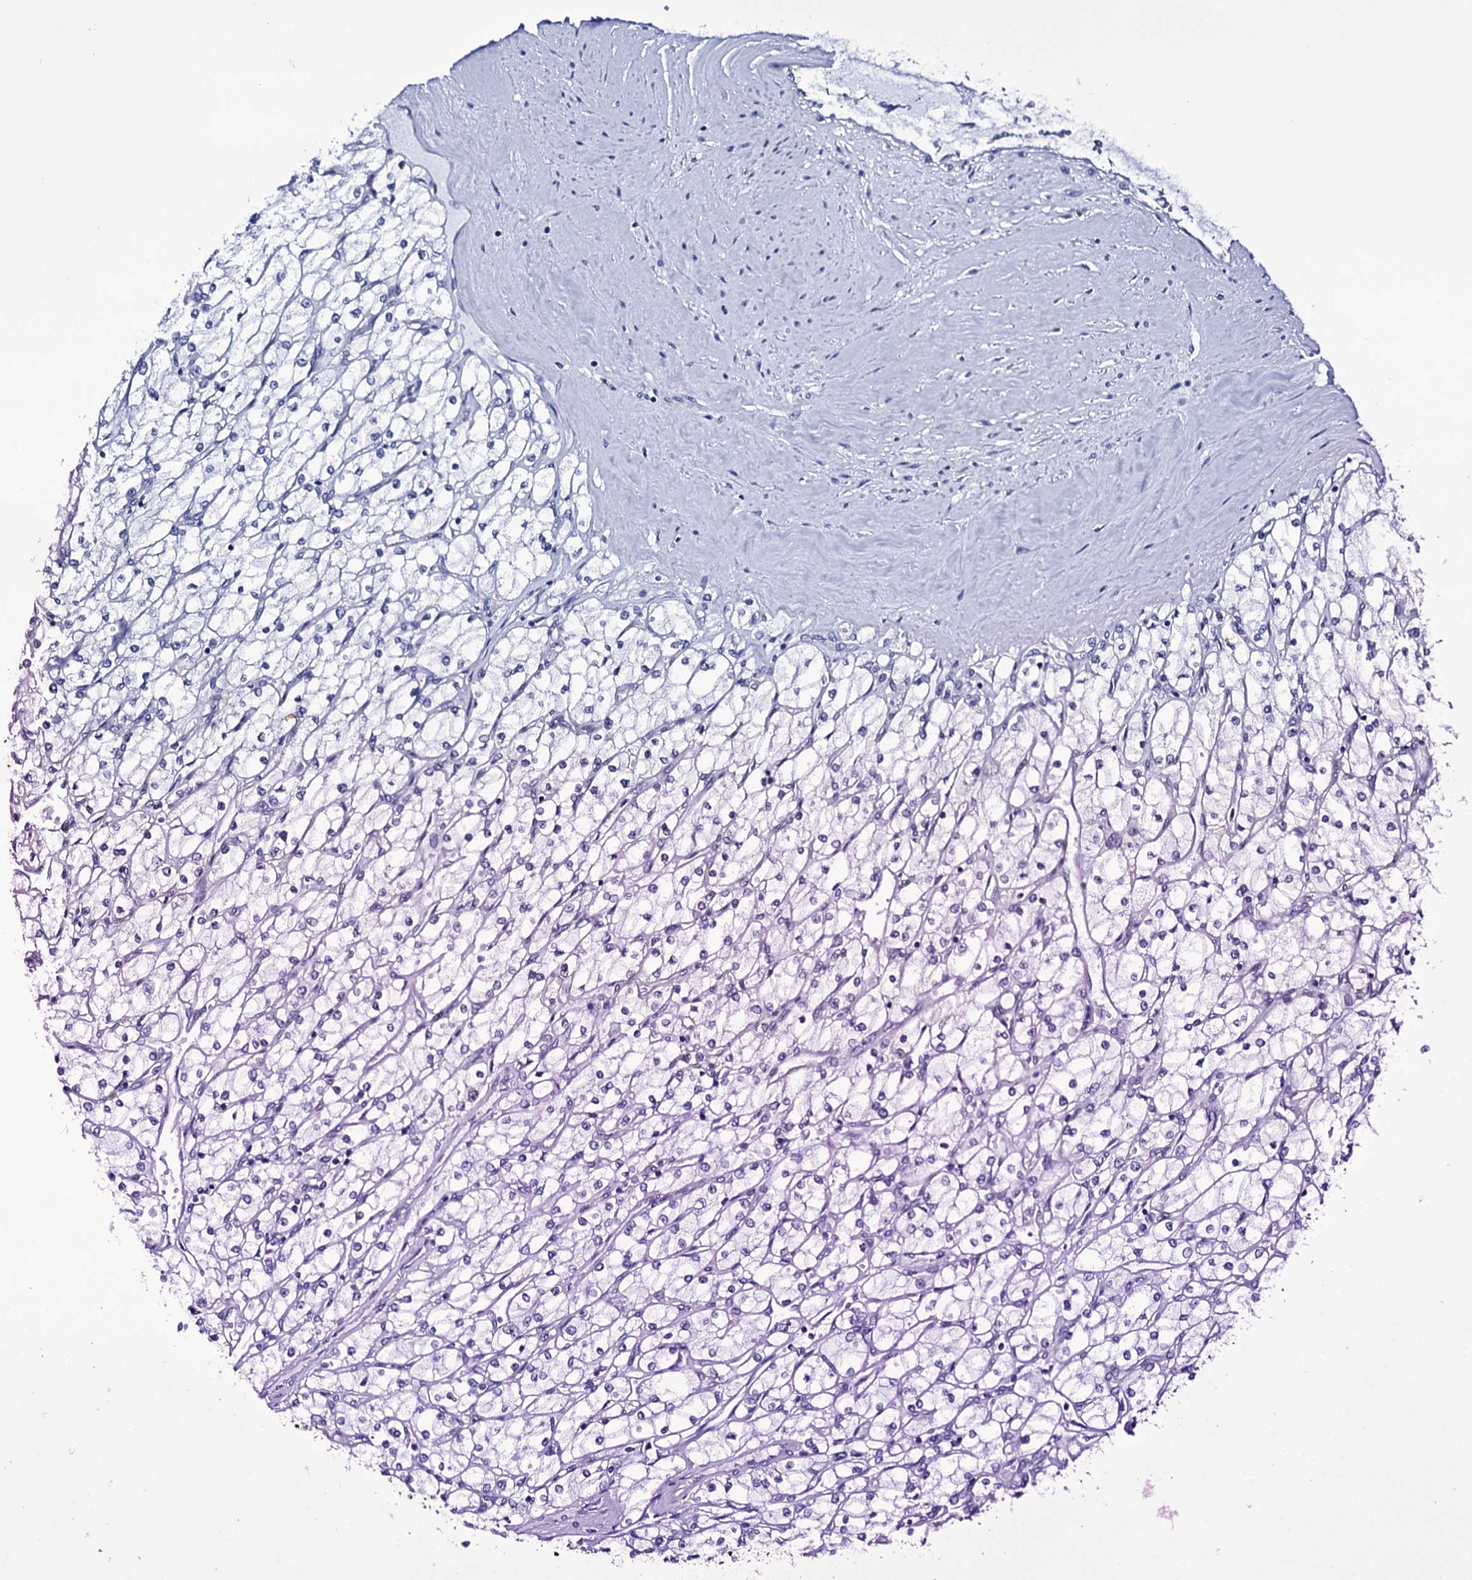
{"staining": {"intensity": "negative", "quantity": "none", "location": "none"}, "tissue": "renal cancer", "cell_type": "Tumor cells", "image_type": "cancer", "snomed": [{"axis": "morphology", "description": "Adenocarcinoma, NOS"}, {"axis": "topography", "description": "Kidney"}], "caption": "Tumor cells show no significant staining in renal adenocarcinoma.", "gene": "ITPRID2", "patient": {"sex": "male", "age": 80}}